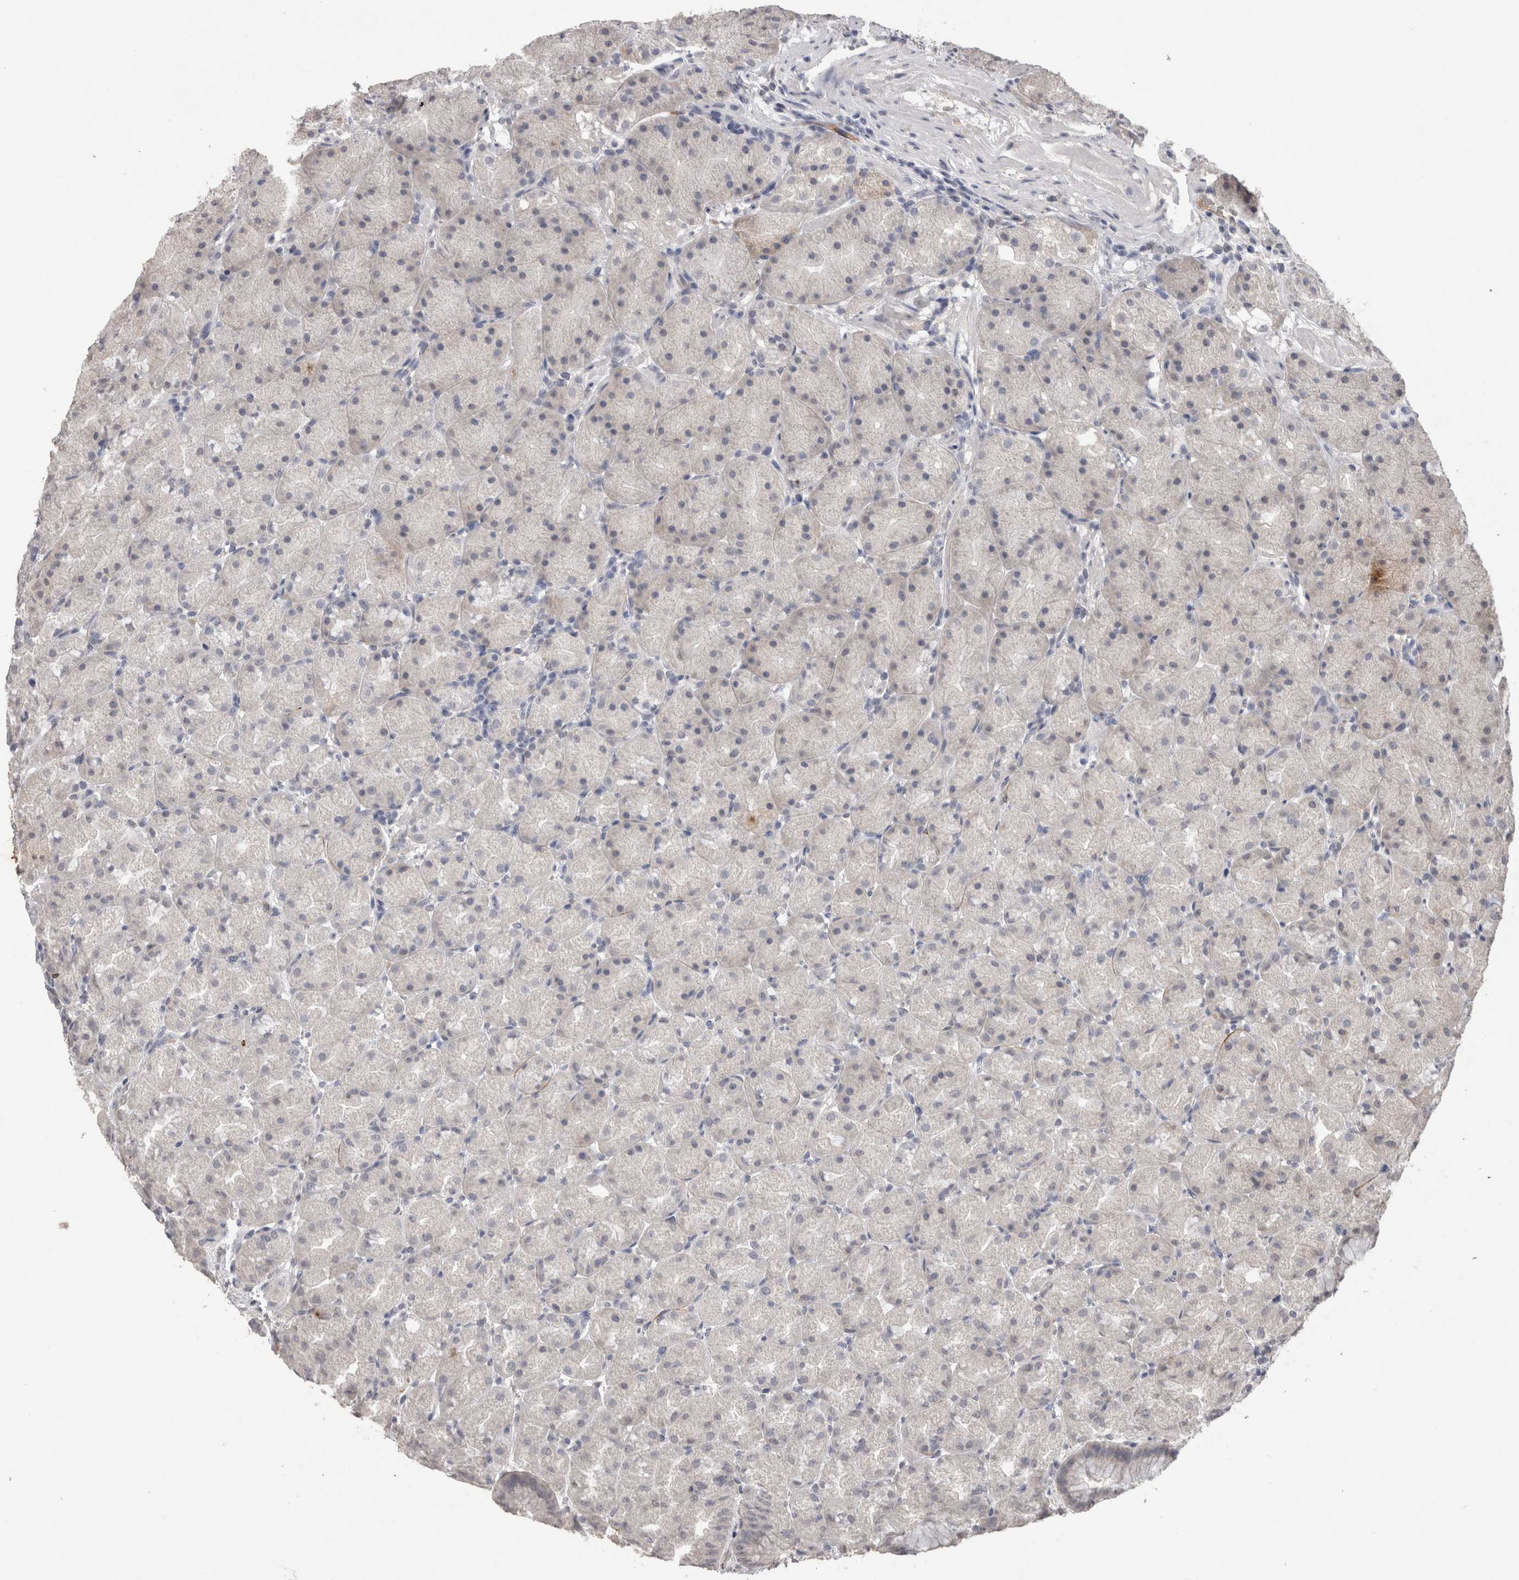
{"staining": {"intensity": "negative", "quantity": "none", "location": "none"}, "tissue": "stomach", "cell_type": "Glandular cells", "image_type": "normal", "snomed": [{"axis": "morphology", "description": "Normal tissue, NOS"}, {"axis": "topography", "description": "Stomach, upper"}, {"axis": "topography", "description": "Stomach"}], "caption": "Histopathology image shows no protein expression in glandular cells of unremarkable stomach.", "gene": "CDH13", "patient": {"sex": "male", "age": 48}}